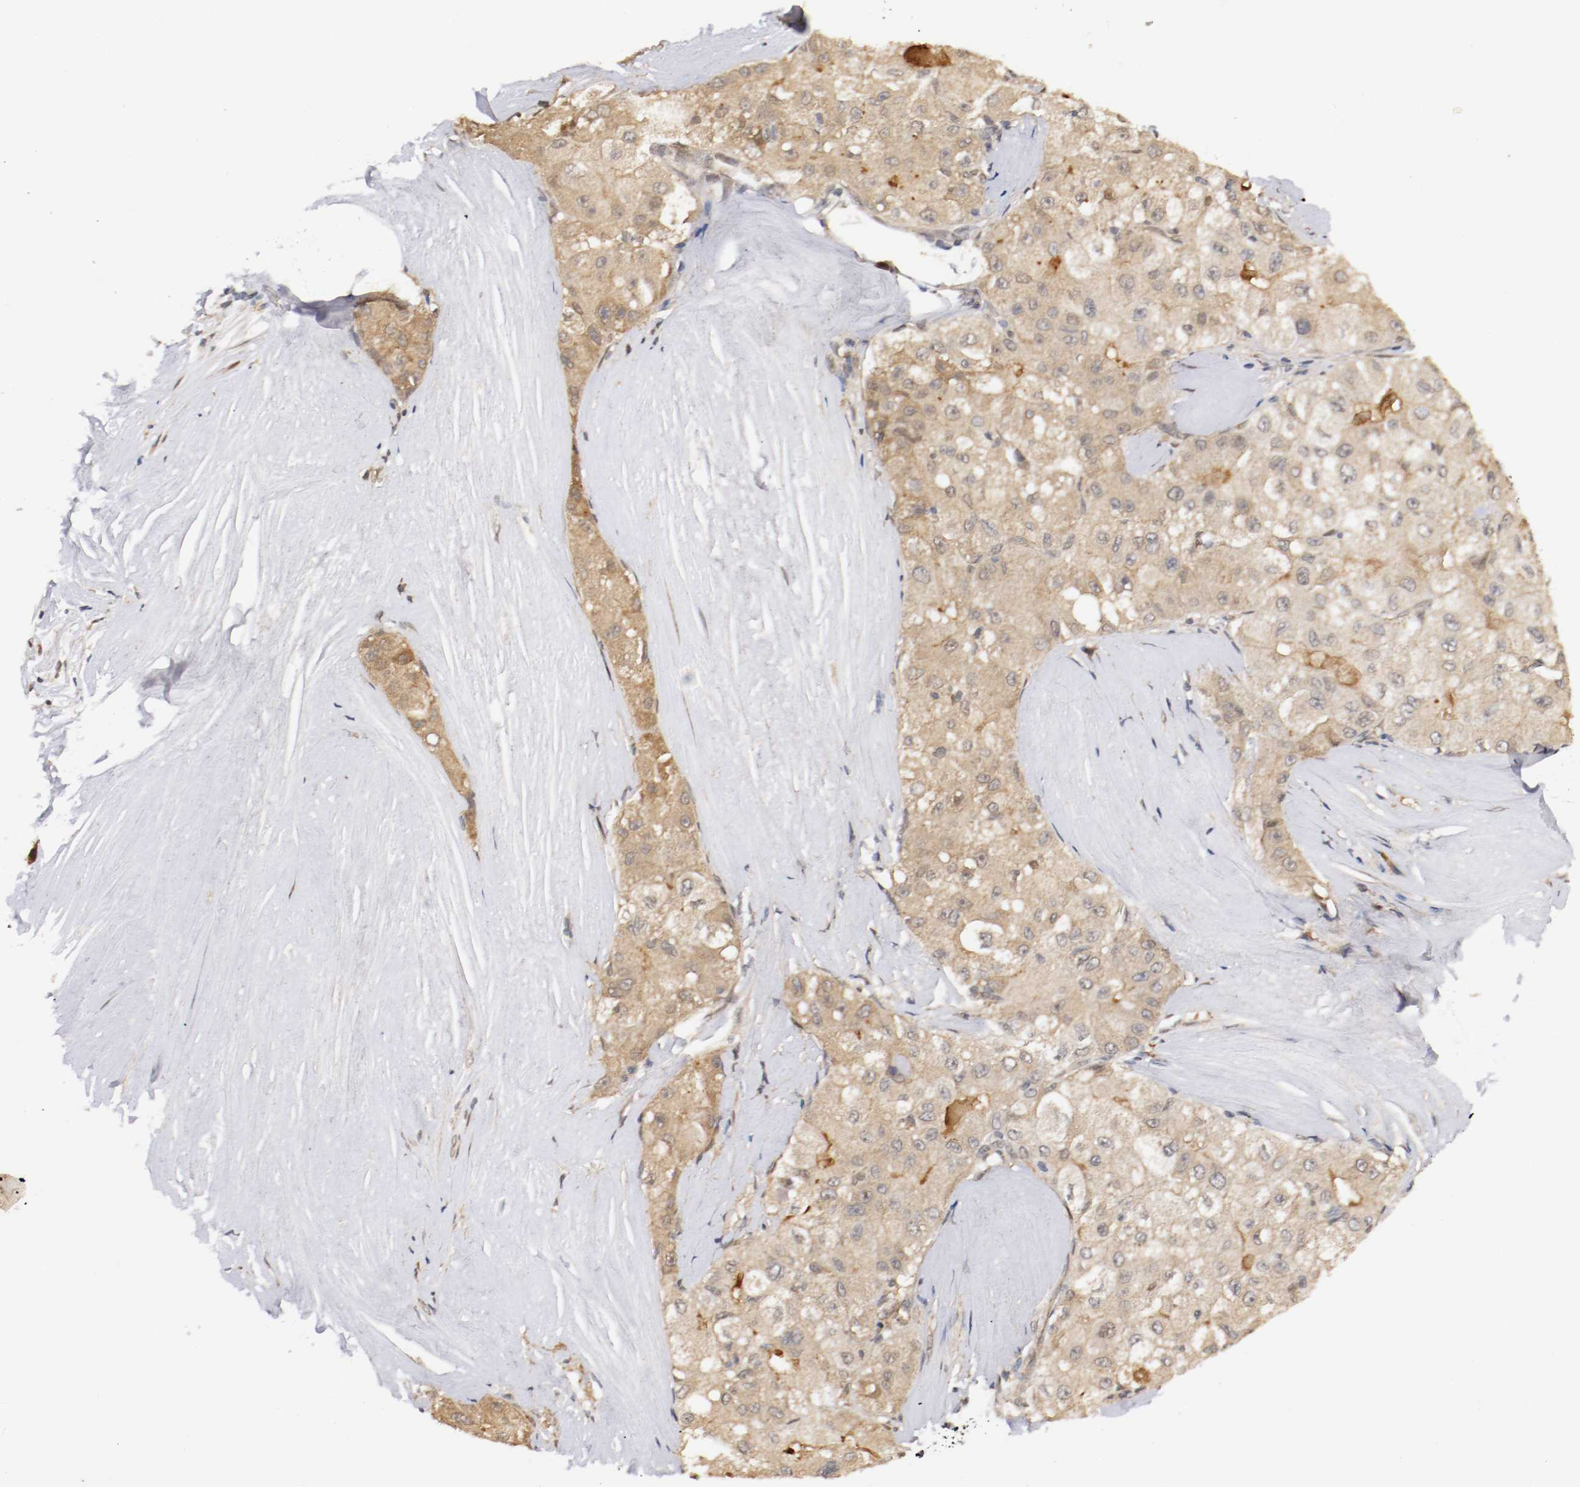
{"staining": {"intensity": "weak", "quantity": ">75%", "location": "cytoplasmic/membranous"}, "tissue": "liver cancer", "cell_type": "Tumor cells", "image_type": "cancer", "snomed": [{"axis": "morphology", "description": "Carcinoma, Hepatocellular, NOS"}, {"axis": "topography", "description": "Liver"}], "caption": "Liver cancer tissue displays weak cytoplasmic/membranous staining in approximately >75% of tumor cells, visualized by immunohistochemistry. The protein is shown in brown color, while the nuclei are stained blue.", "gene": "DNMT3B", "patient": {"sex": "male", "age": 80}}